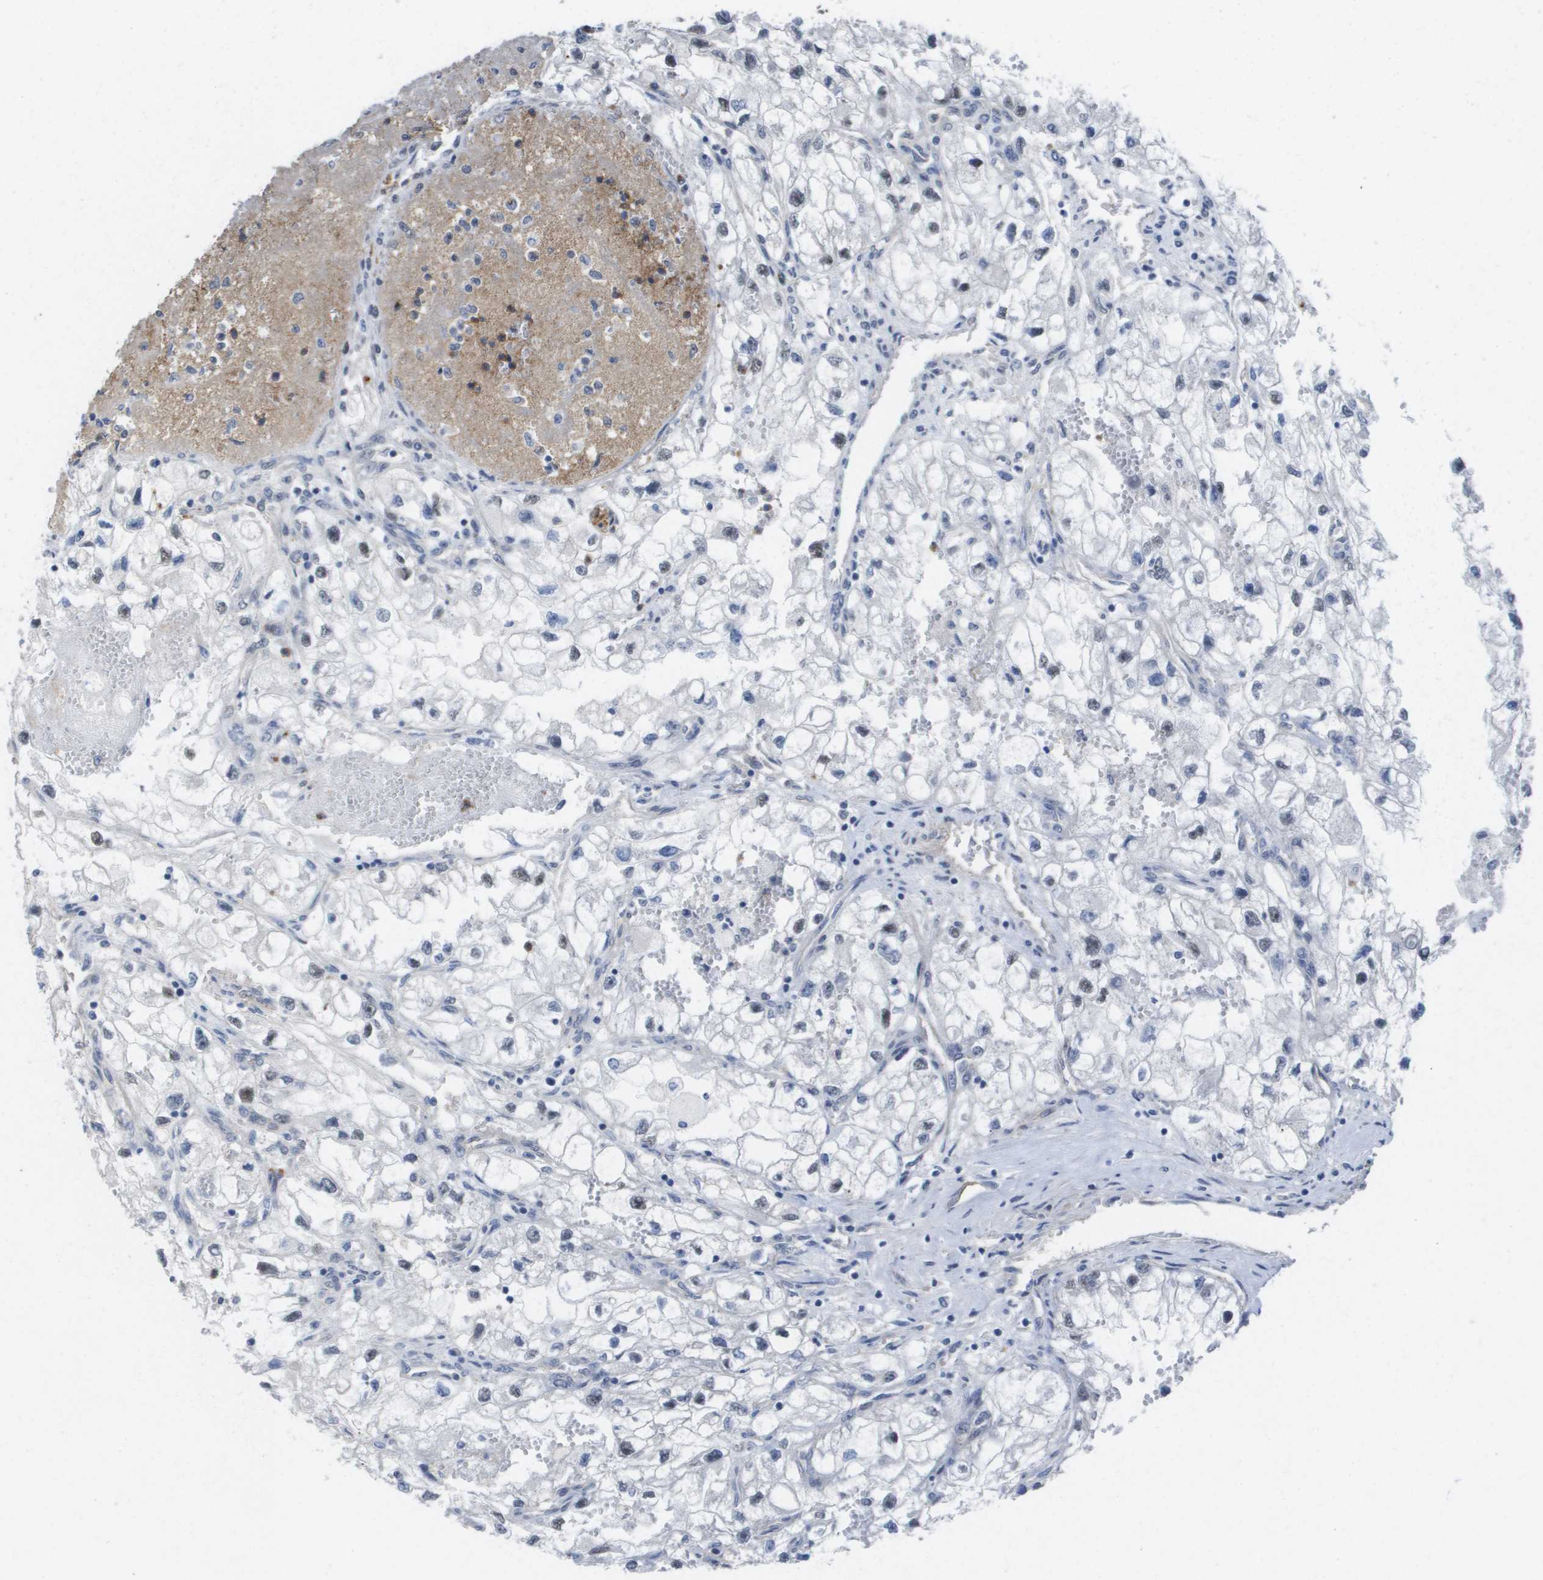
{"staining": {"intensity": "negative", "quantity": "none", "location": "none"}, "tissue": "renal cancer", "cell_type": "Tumor cells", "image_type": "cancer", "snomed": [{"axis": "morphology", "description": "Adenocarcinoma, NOS"}, {"axis": "topography", "description": "Kidney"}], "caption": "This micrograph is of renal cancer stained with IHC to label a protein in brown with the nuclei are counter-stained blue. There is no staining in tumor cells.", "gene": "RNF112", "patient": {"sex": "female", "age": 70}}